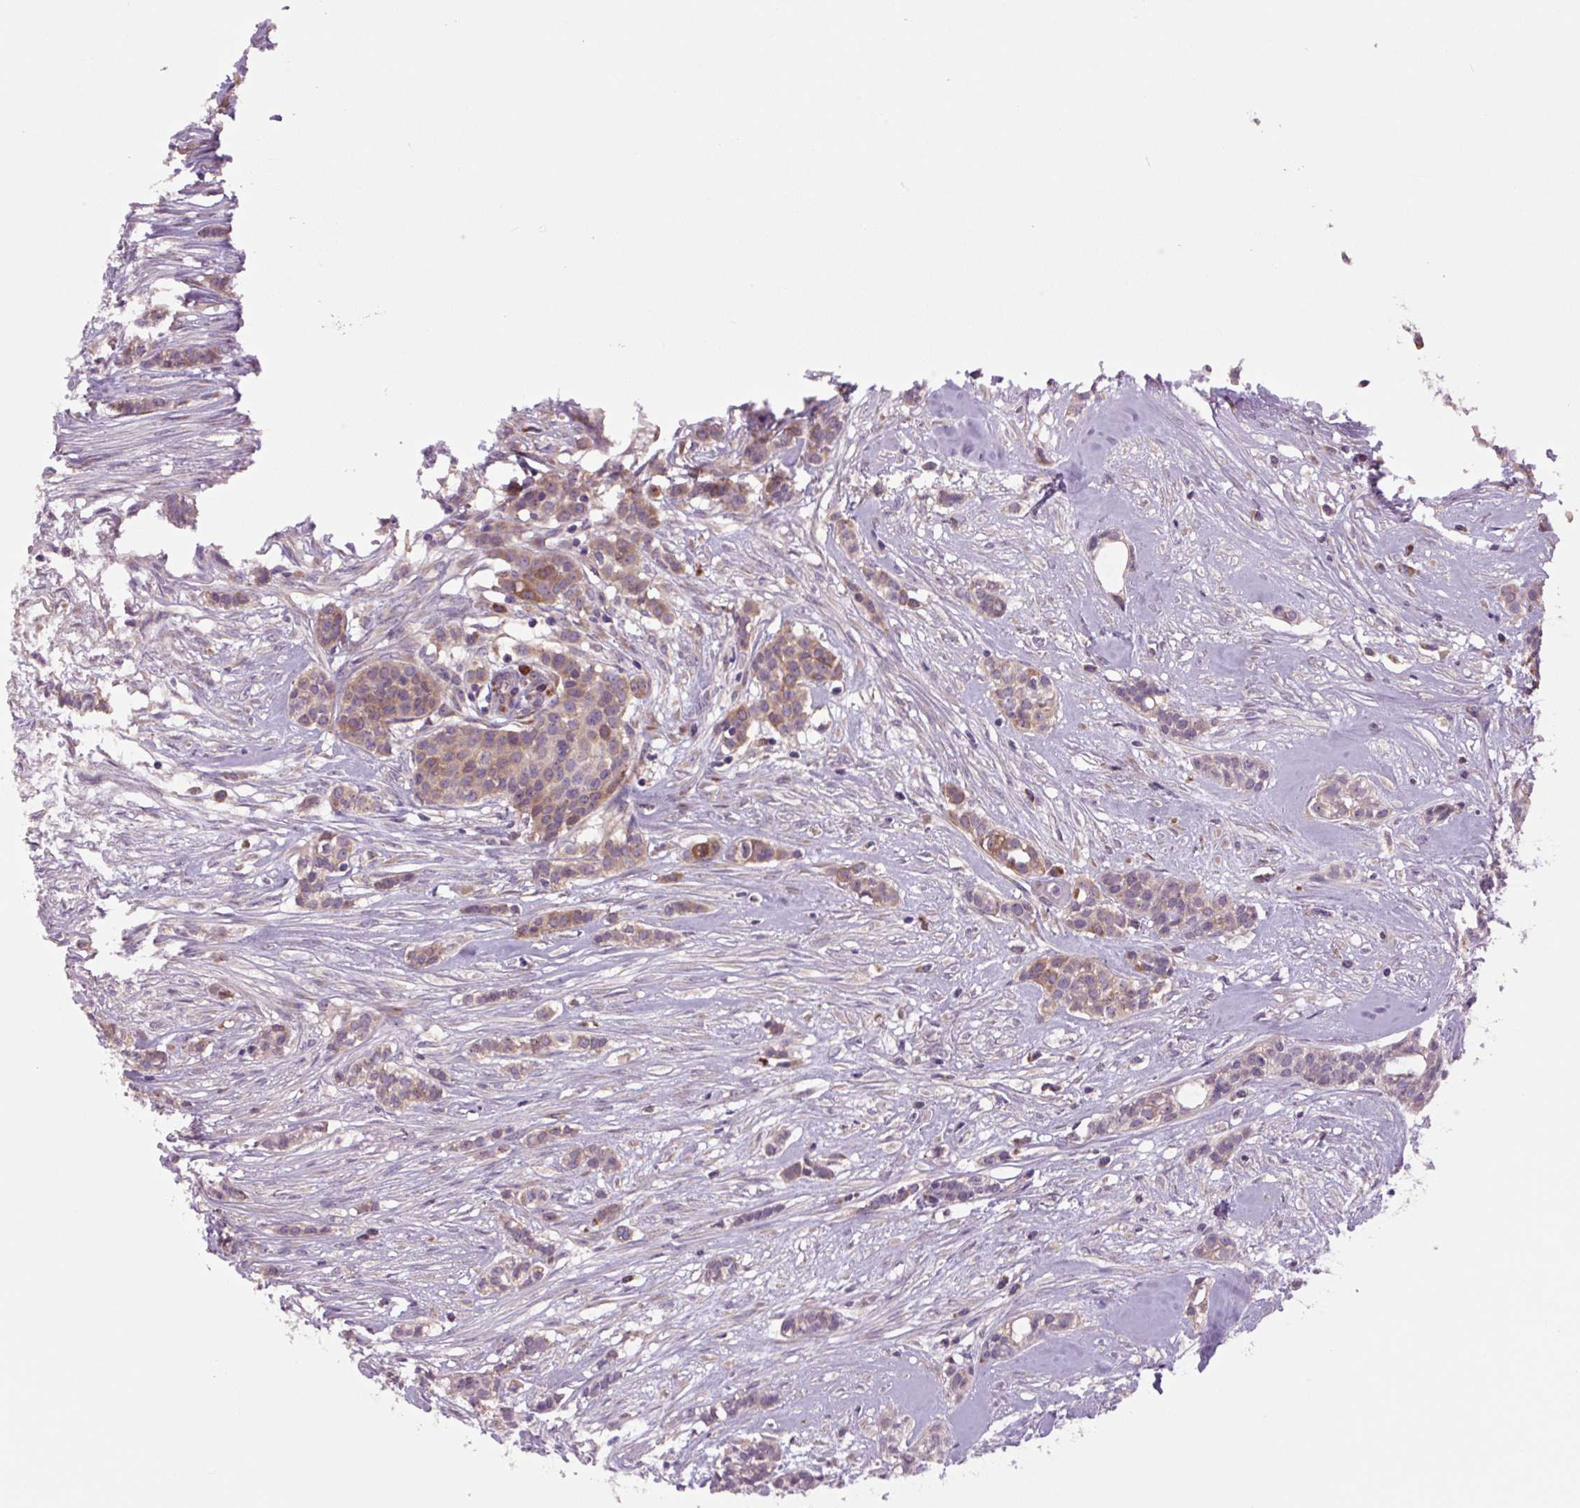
{"staining": {"intensity": "moderate", "quantity": "25%-75%", "location": "cytoplasmic/membranous"}, "tissue": "head and neck cancer", "cell_type": "Tumor cells", "image_type": "cancer", "snomed": [{"axis": "morphology", "description": "Adenocarcinoma, NOS"}, {"axis": "topography", "description": "Head-Neck"}], "caption": "A high-resolution micrograph shows immunohistochemistry (IHC) staining of head and neck cancer, which shows moderate cytoplasmic/membranous staining in about 25%-75% of tumor cells.", "gene": "PLA2G4A", "patient": {"sex": "male", "age": 81}}